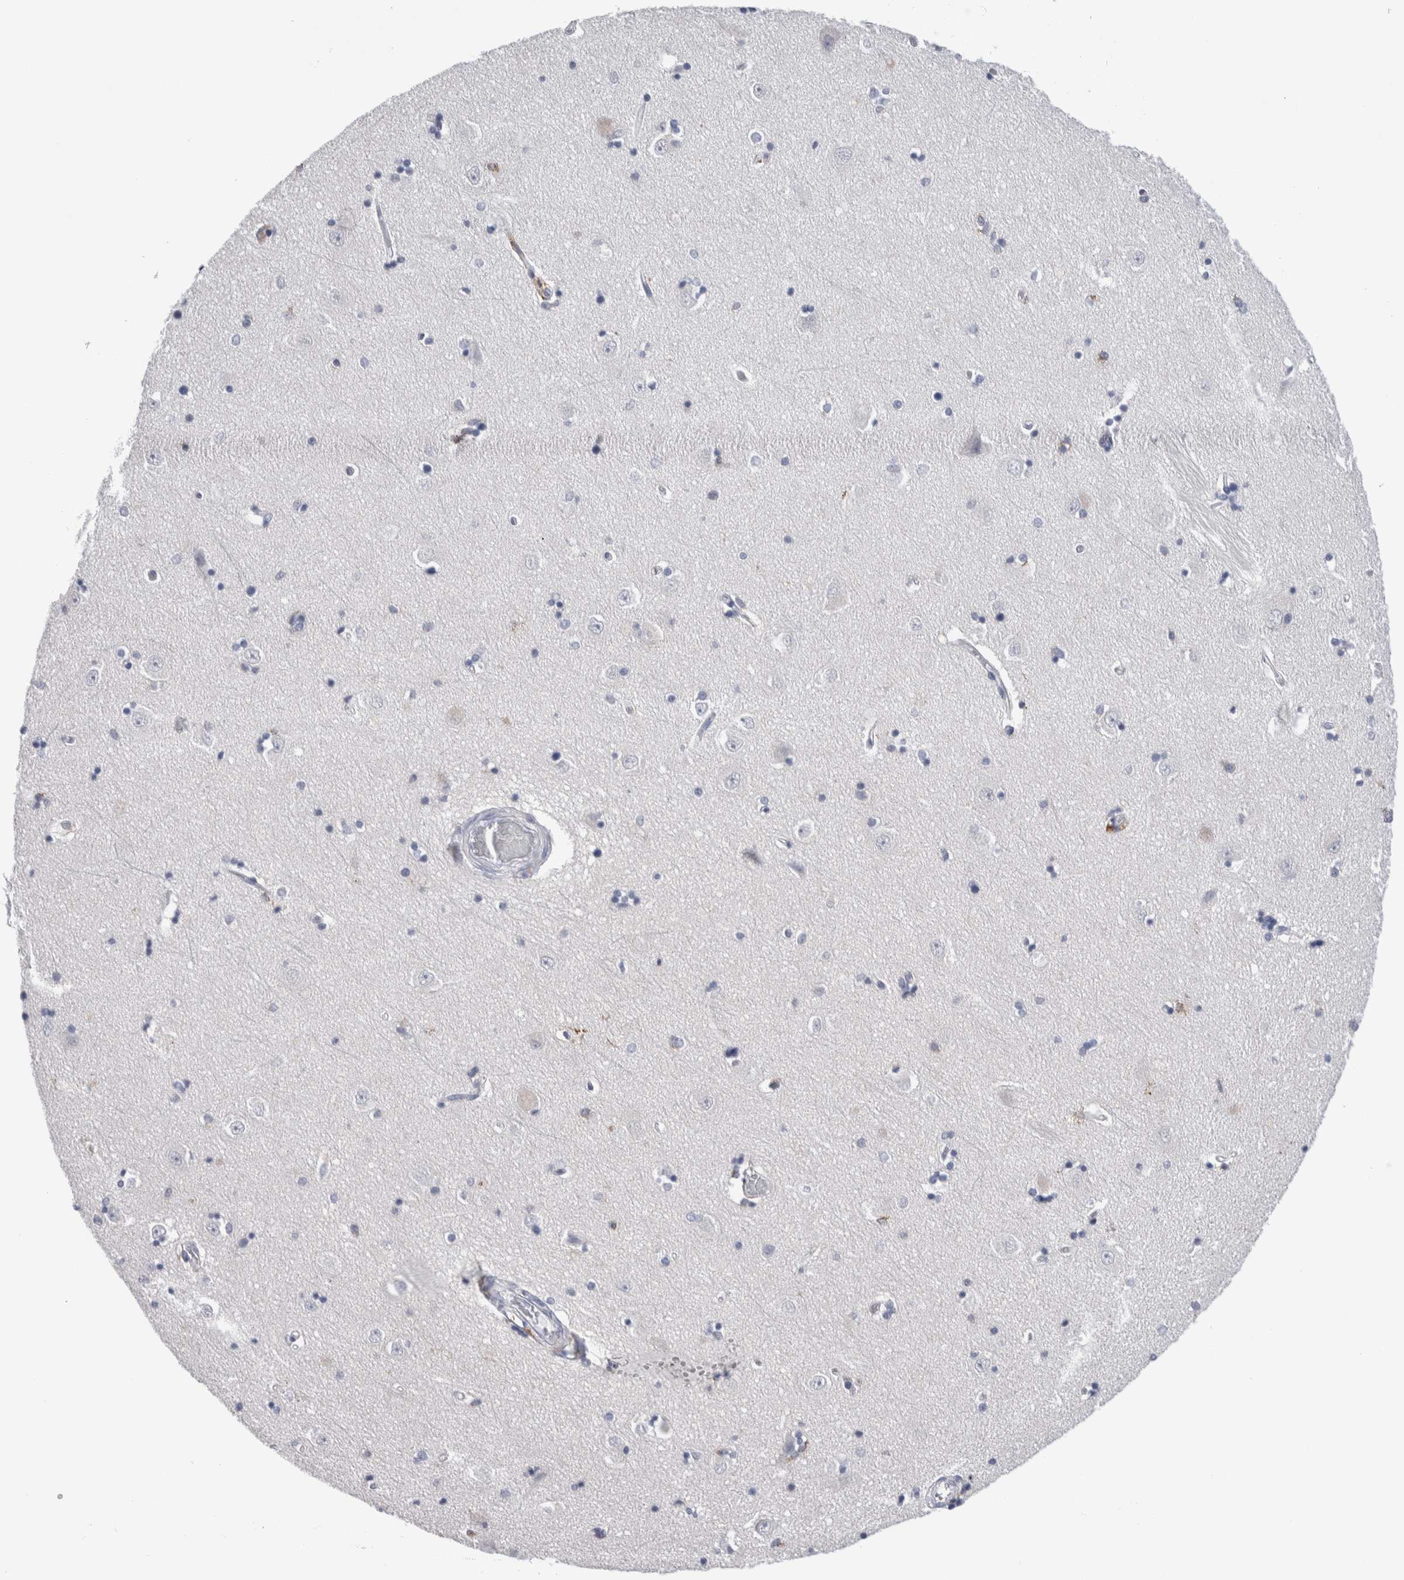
{"staining": {"intensity": "negative", "quantity": "none", "location": "none"}, "tissue": "hippocampus", "cell_type": "Glial cells", "image_type": "normal", "snomed": [{"axis": "morphology", "description": "Normal tissue, NOS"}, {"axis": "topography", "description": "Hippocampus"}], "caption": "A histopathology image of hippocampus stained for a protein reveals no brown staining in glial cells.", "gene": "LURAP1L", "patient": {"sex": "male", "age": 45}}